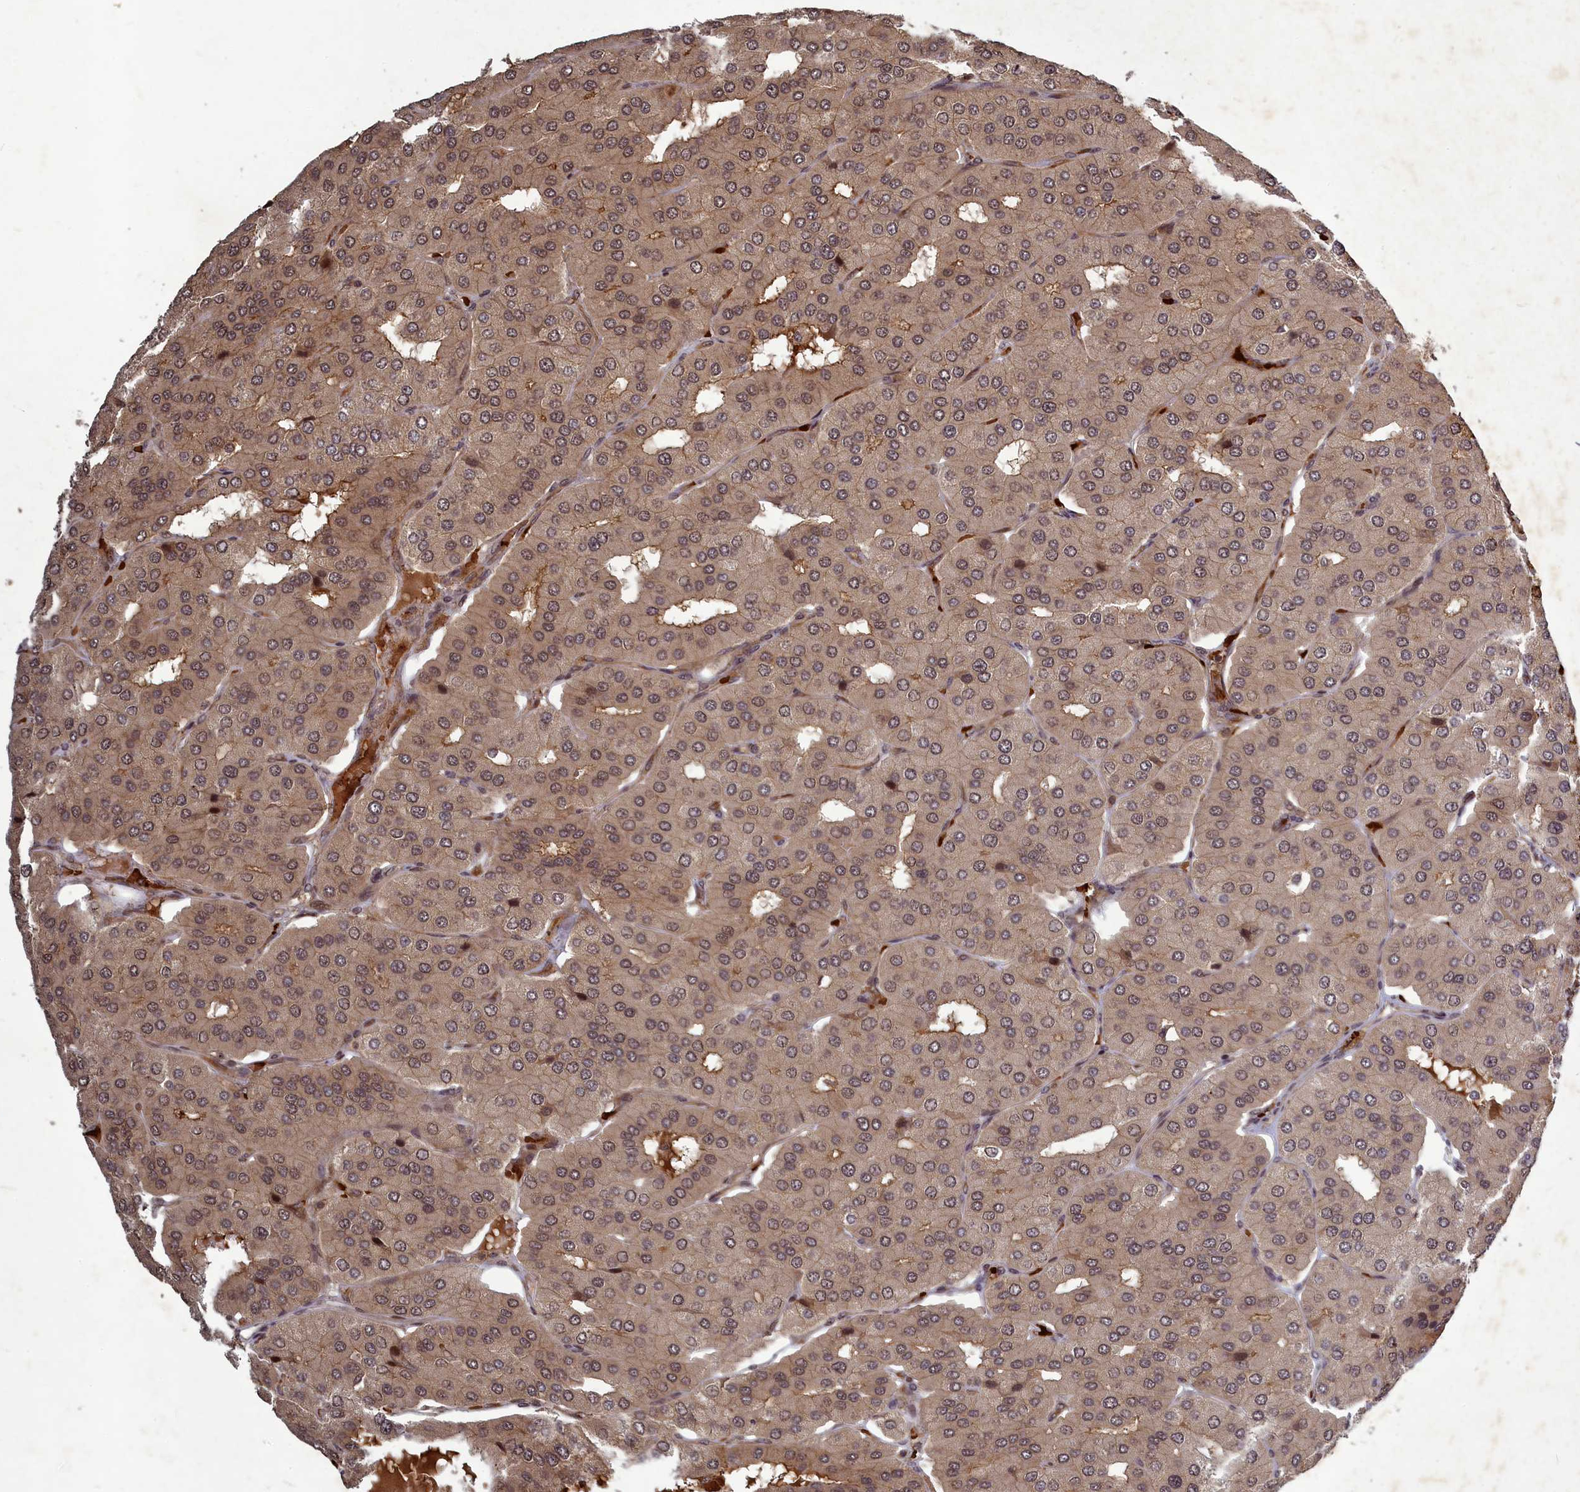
{"staining": {"intensity": "moderate", "quantity": ">75%", "location": "cytoplasmic/membranous,nuclear"}, "tissue": "parathyroid gland", "cell_type": "Glandular cells", "image_type": "normal", "snomed": [{"axis": "morphology", "description": "Normal tissue, NOS"}, {"axis": "morphology", "description": "Adenoma, NOS"}, {"axis": "topography", "description": "Parathyroid gland"}], "caption": "Parathyroid gland stained with DAB IHC demonstrates medium levels of moderate cytoplasmic/membranous,nuclear positivity in approximately >75% of glandular cells.", "gene": "SRMS", "patient": {"sex": "female", "age": 86}}